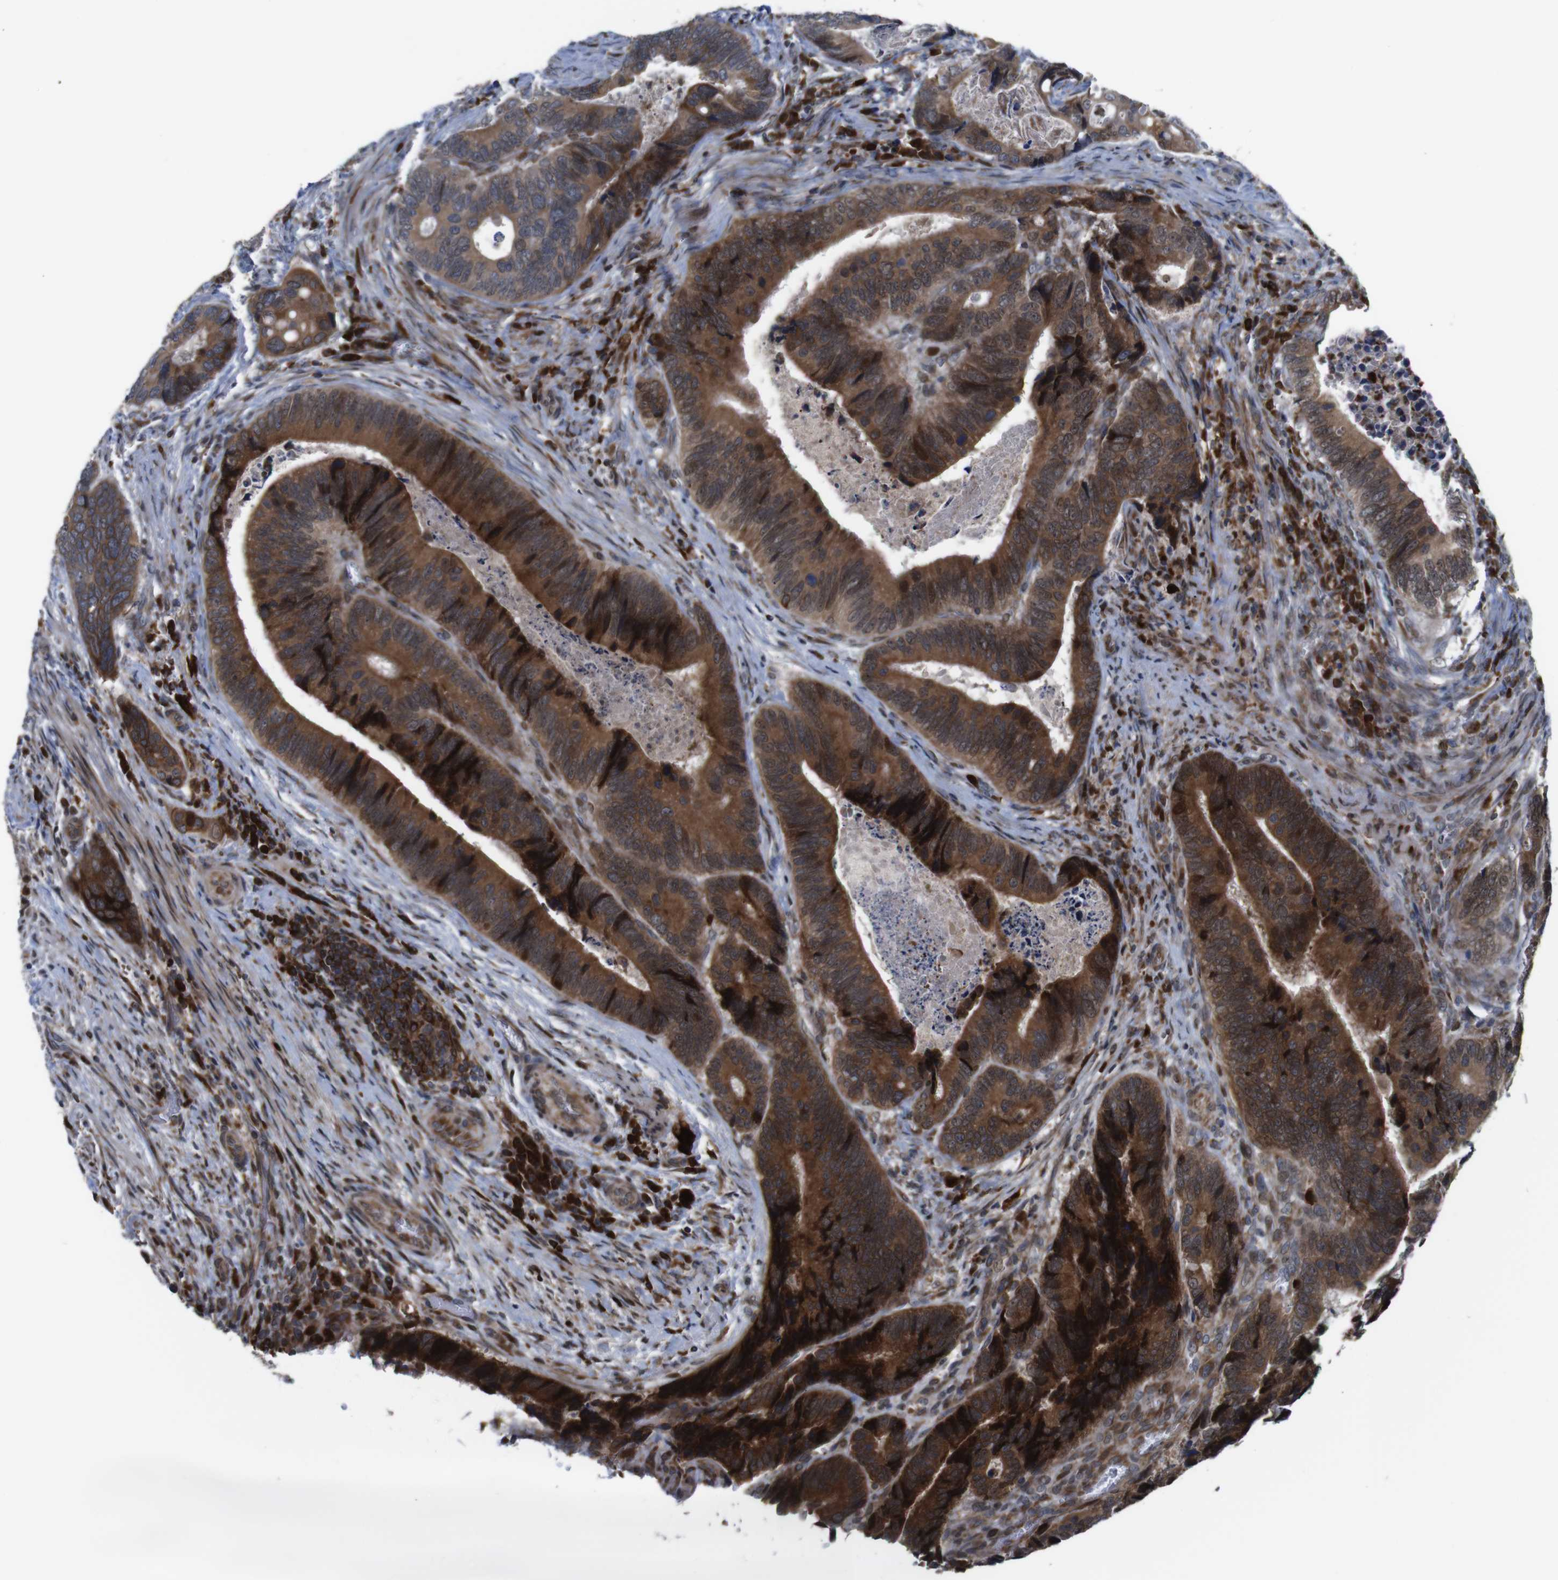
{"staining": {"intensity": "strong", "quantity": ">75%", "location": "cytoplasmic/membranous"}, "tissue": "colorectal cancer", "cell_type": "Tumor cells", "image_type": "cancer", "snomed": [{"axis": "morphology", "description": "Inflammation, NOS"}, {"axis": "morphology", "description": "Adenocarcinoma, NOS"}, {"axis": "topography", "description": "Colon"}], "caption": "Strong cytoplasmic/membranous protein positivity is identified in approximately >75% of tumor cells in colorectal cancer.", "gene": "PTPN1", "patient": {"sex": "male", "age": 72}}